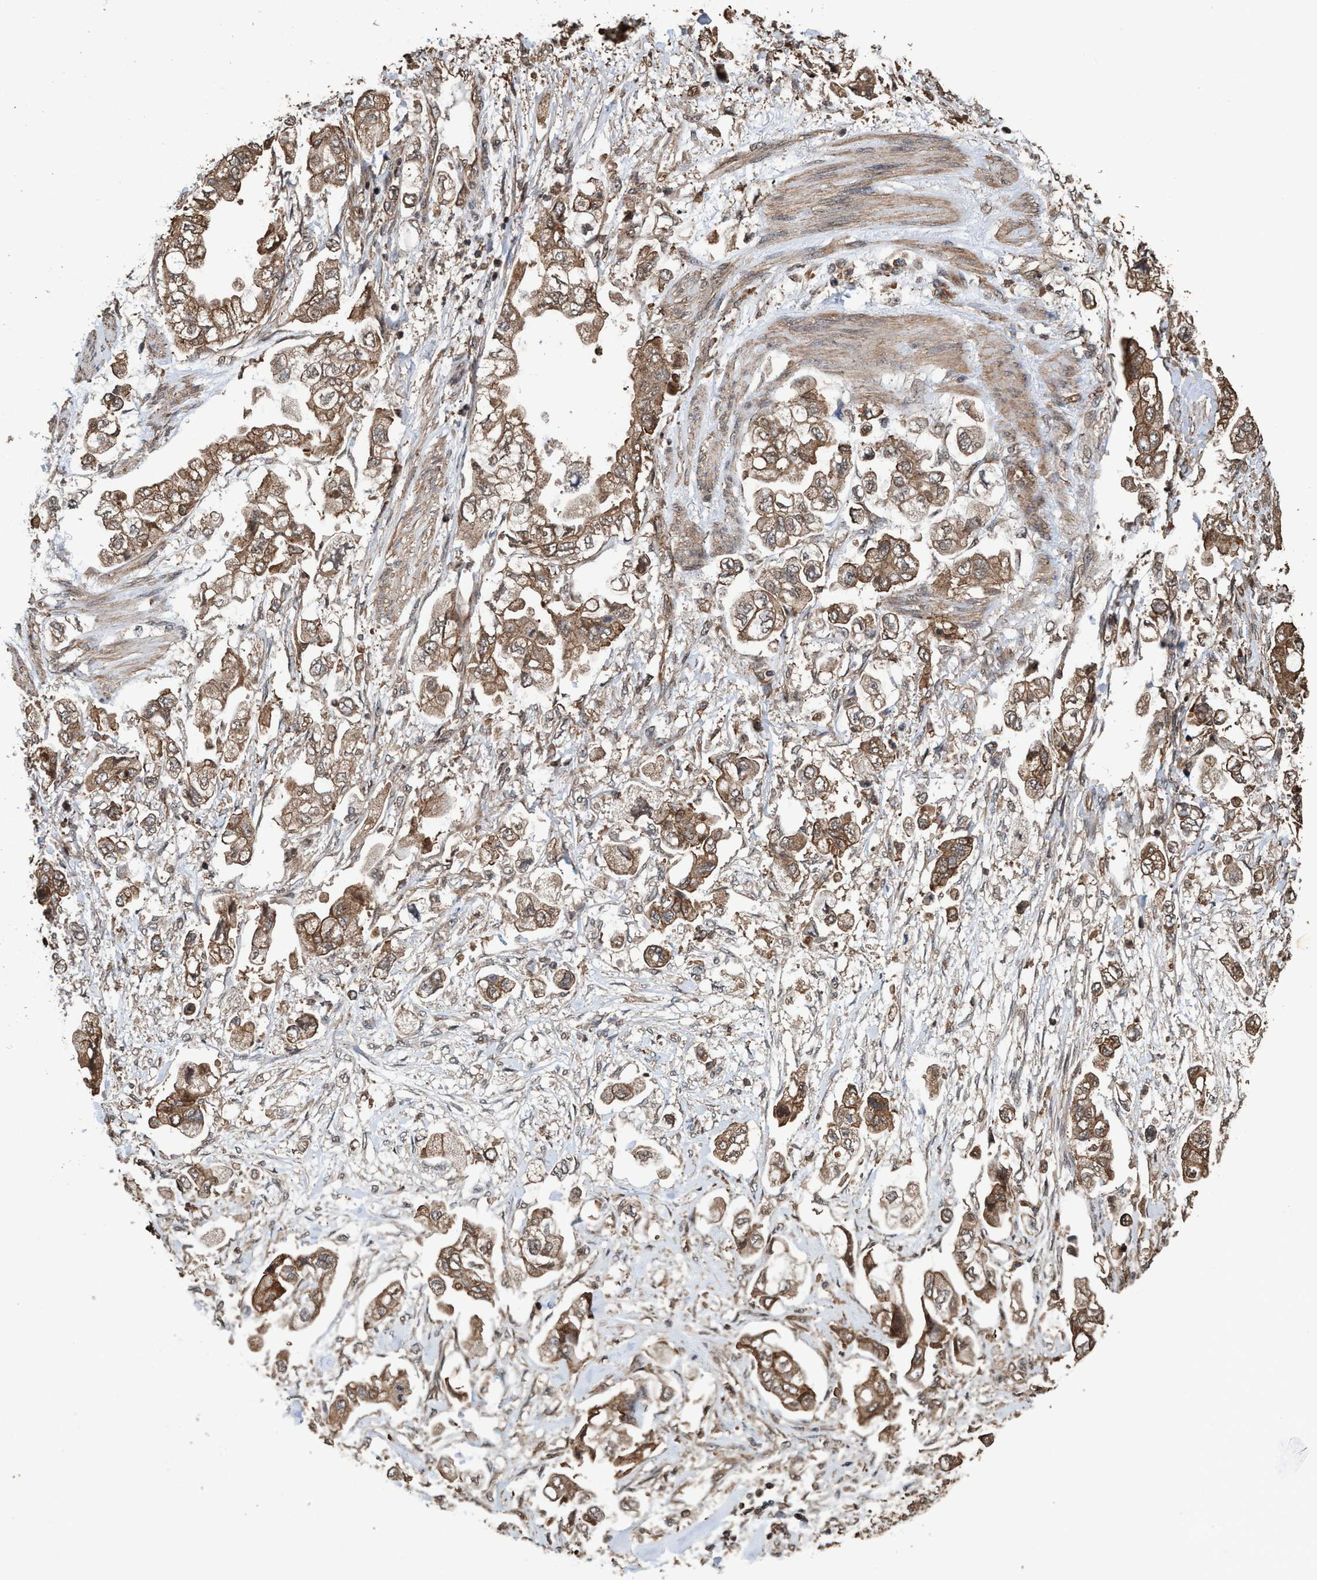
{"staining": {"intensity": "moderate", "quantity": ">75%", "location": "cytoplasmic/membranous"}, "tissue": "stomach cancer", "cell_type": "Tumor cells", "image_type": "cancer", "snomed": [{"axis": "morphology", "description": "Adenocarcinoma, NOS"}, {"axis": "topography", "description": "Stomach"}], "caption": "Immunohistochemical staining of human adenocarcinoma (stomach) reveals medium levels of moderate cytoplasmic/membranous protein expression in about >75% of tumor cells.", "gene": "TRPC7", "patient": {"sex": "male", "age": 62}}